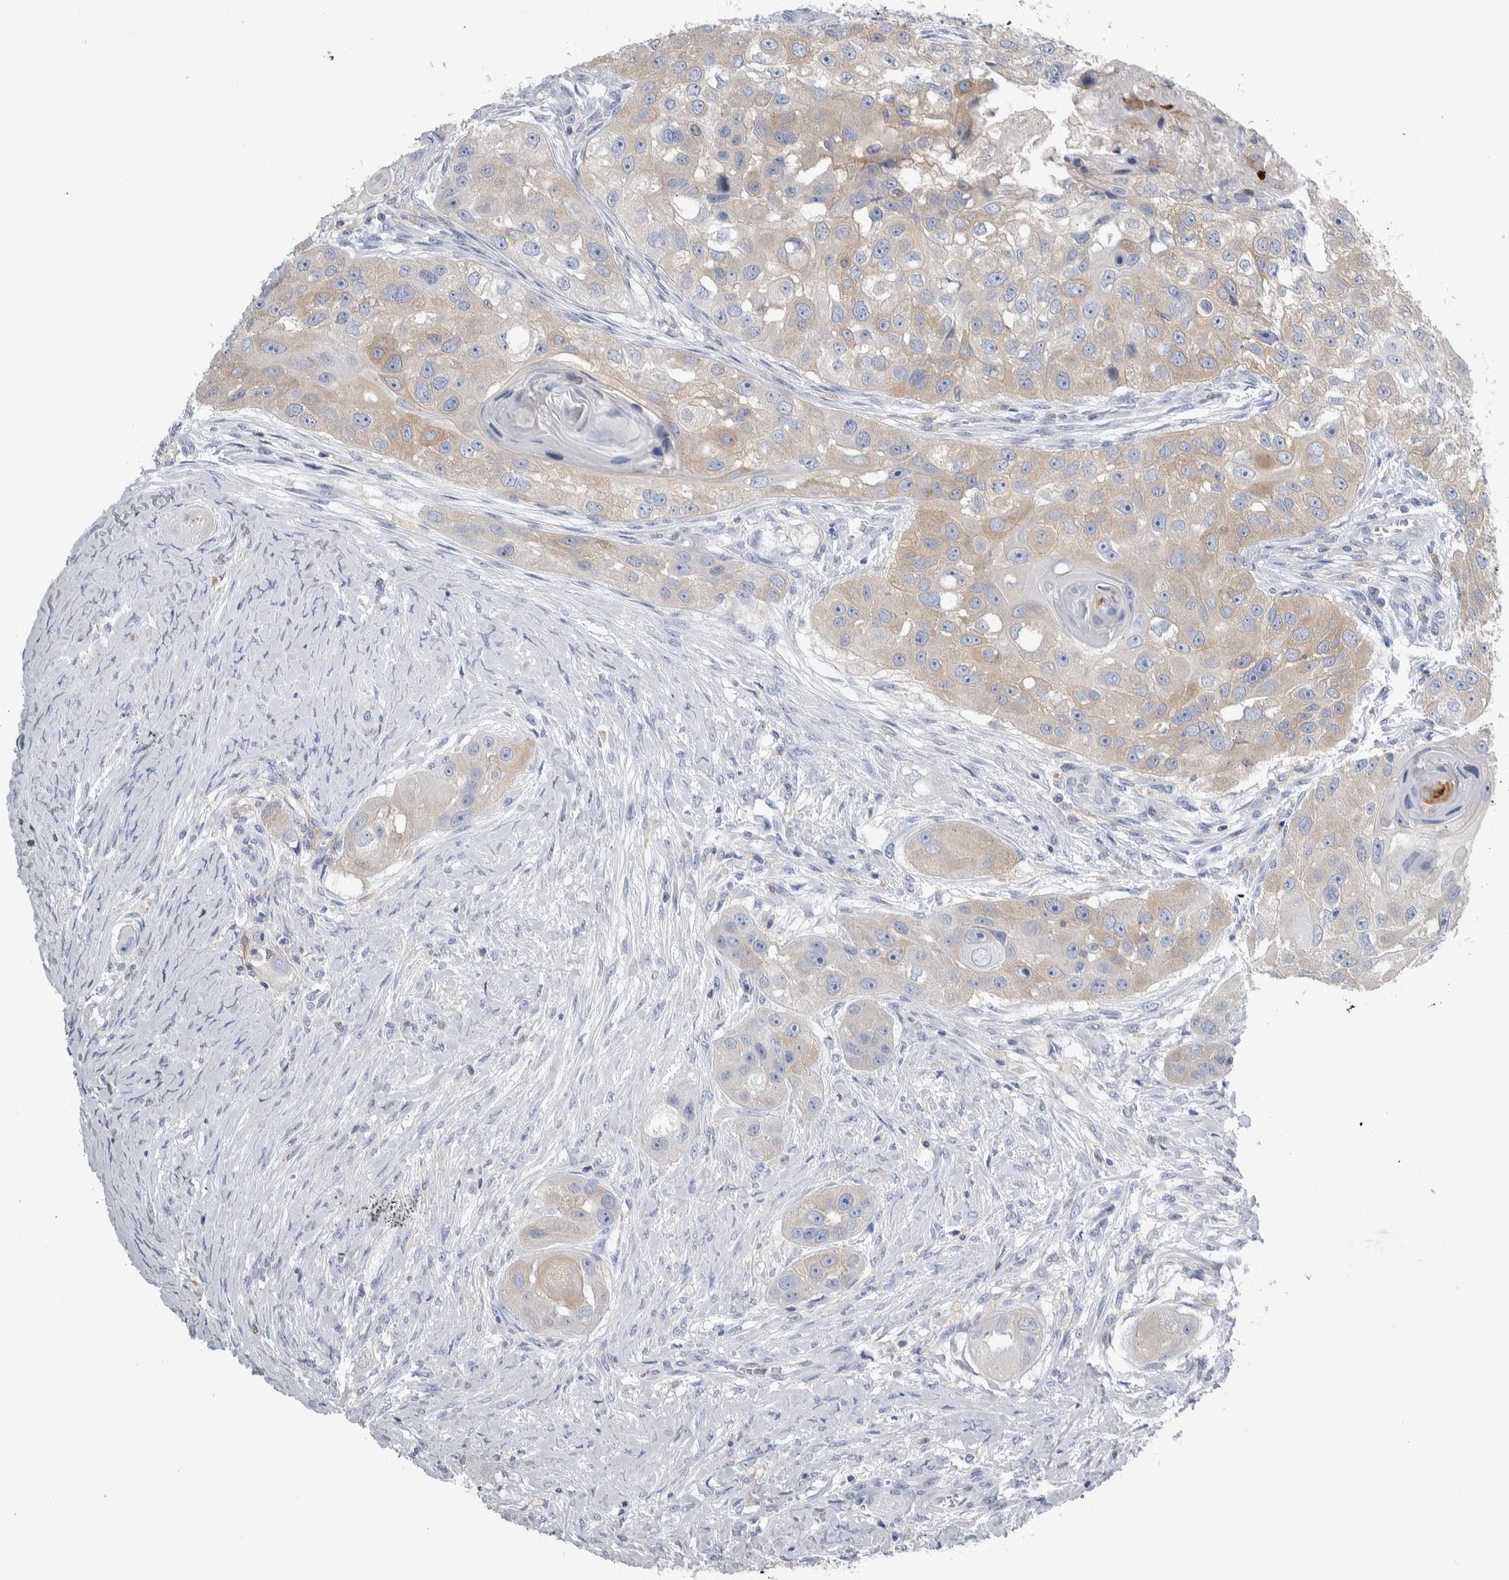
{"staining": {"intensity": "weak", "quantity": ">75%", "location": "cytoplasmic/membranous"}, "tissue": "head and neck cancer", "cell_type": "Tumor cells", "image_type": "cancer", "snomed": [{"axis": "morphology", "description": "Normal tissue, NOS"}, {"axis": "morphology", "description": "Squamous cell carcinoma, NOS"}, {"axis": "topography", "description": "Skeletal muscle"}, {"axis": "topography", "description": "Head-Neck"}], "caption": "Human head and neck squamous cell carcinoma stained with a brown dye shows weak cytoplasmic/membranous positive expression in approximately >75% of tumor cells.", "gene": "SKAP2", "patient": {"sex": "male", "age": 51}}